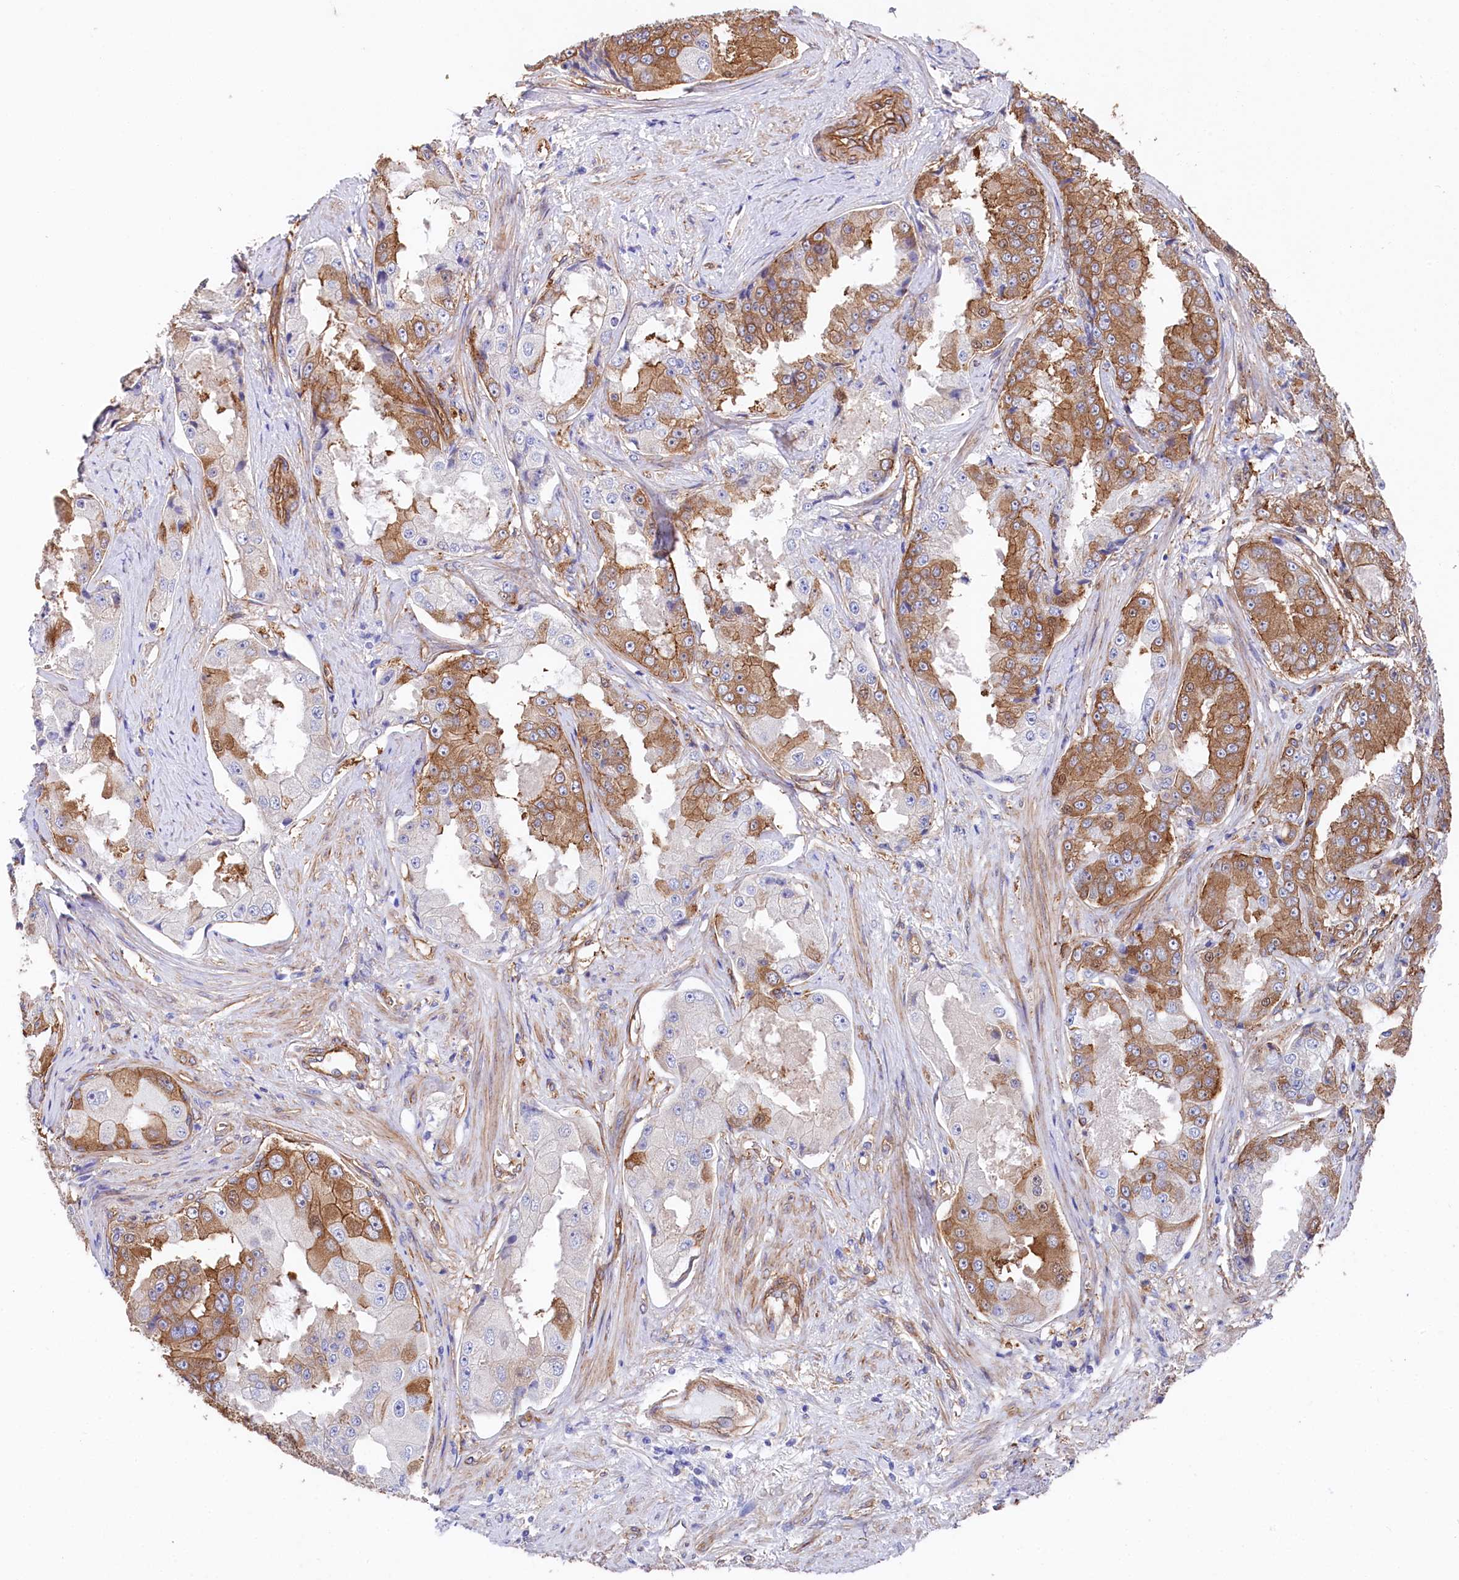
{"staining": {"intensity": "moderate", "quantity": ">75%", "location": "cytoplasmic/membranous"}, "tissue": "prostate cancer", "cell_type": "Tumor cells", "image_type": "cancer", "snomed": [{"axis": "morphology", "description": "Adenocarcinoma, High grade"}, {"axis": "topography", "description": "Prostate"}], "caption": "Immunohistochemistry (IHC) of human prostate cancer (high-grade adenocarcinoma) reveals medium levels of moderate cytoplasmic/membranous staining in approximately >75% of tumor cells. (DAB IHC with brightfield microscopy, high magnification).", "gene": "TNKS1BP1", "patient": {"sex": "male", "age": 73}}